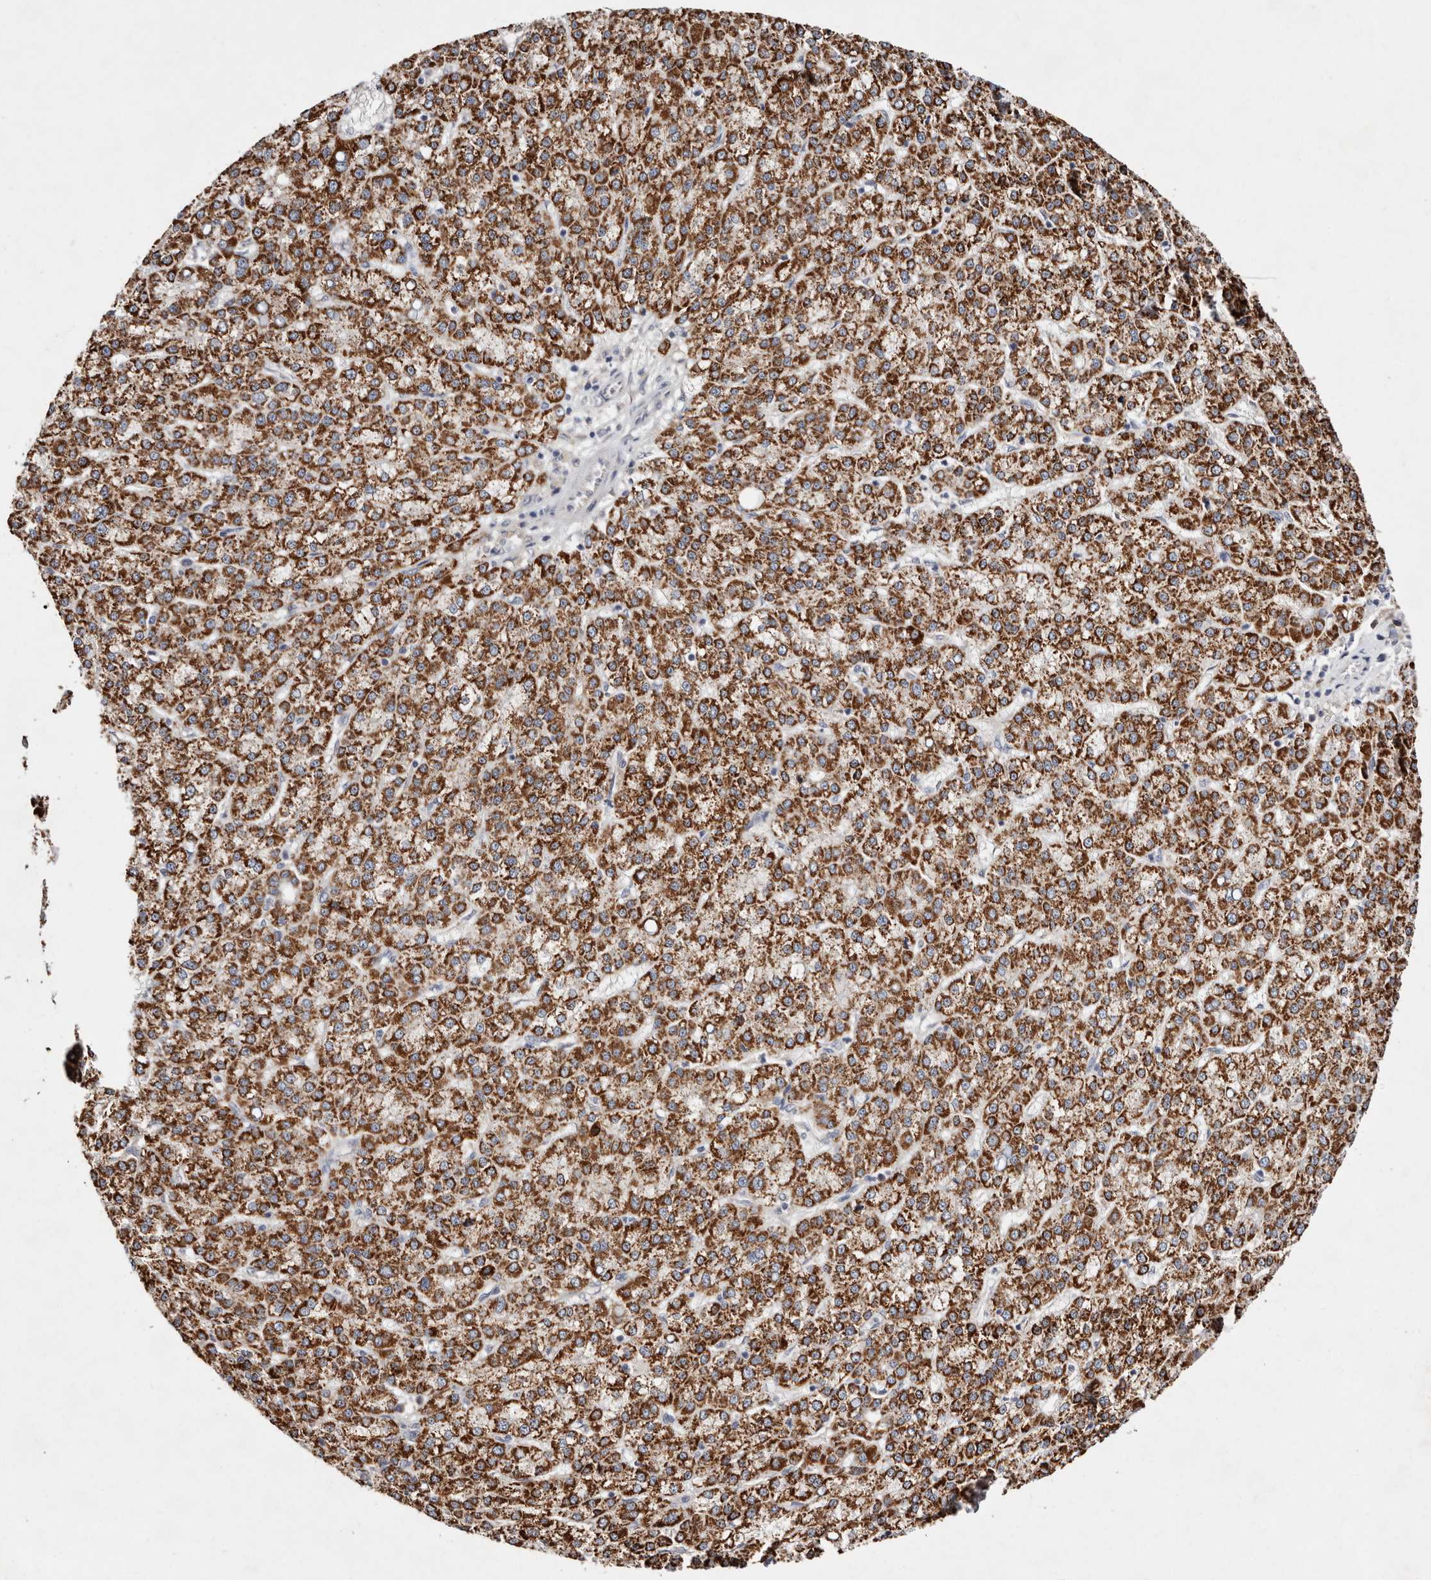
{"staining": {"intensity": "strong", "quantity": ">75%", "location": "cytoplasmic/membranous"}, "tissue": "liver cancer", "cell_type": "Tumor cells", "image_type": "cancer", "snomed": [{"axis": "morphology", "description": "Carcinoma, Hepatocellular, NOS"}, {"axis": "topography", "description": "Liver"}], "caption": "Hepatocellular carcinoma (liver) tissue exhibits strong cytoplasmic/membranous positivity in approximately >75% of tumor cells, visualized by immunohistochemistry.", "gene": "TSC2", "patient": {"sex": "female", "age": 58}}